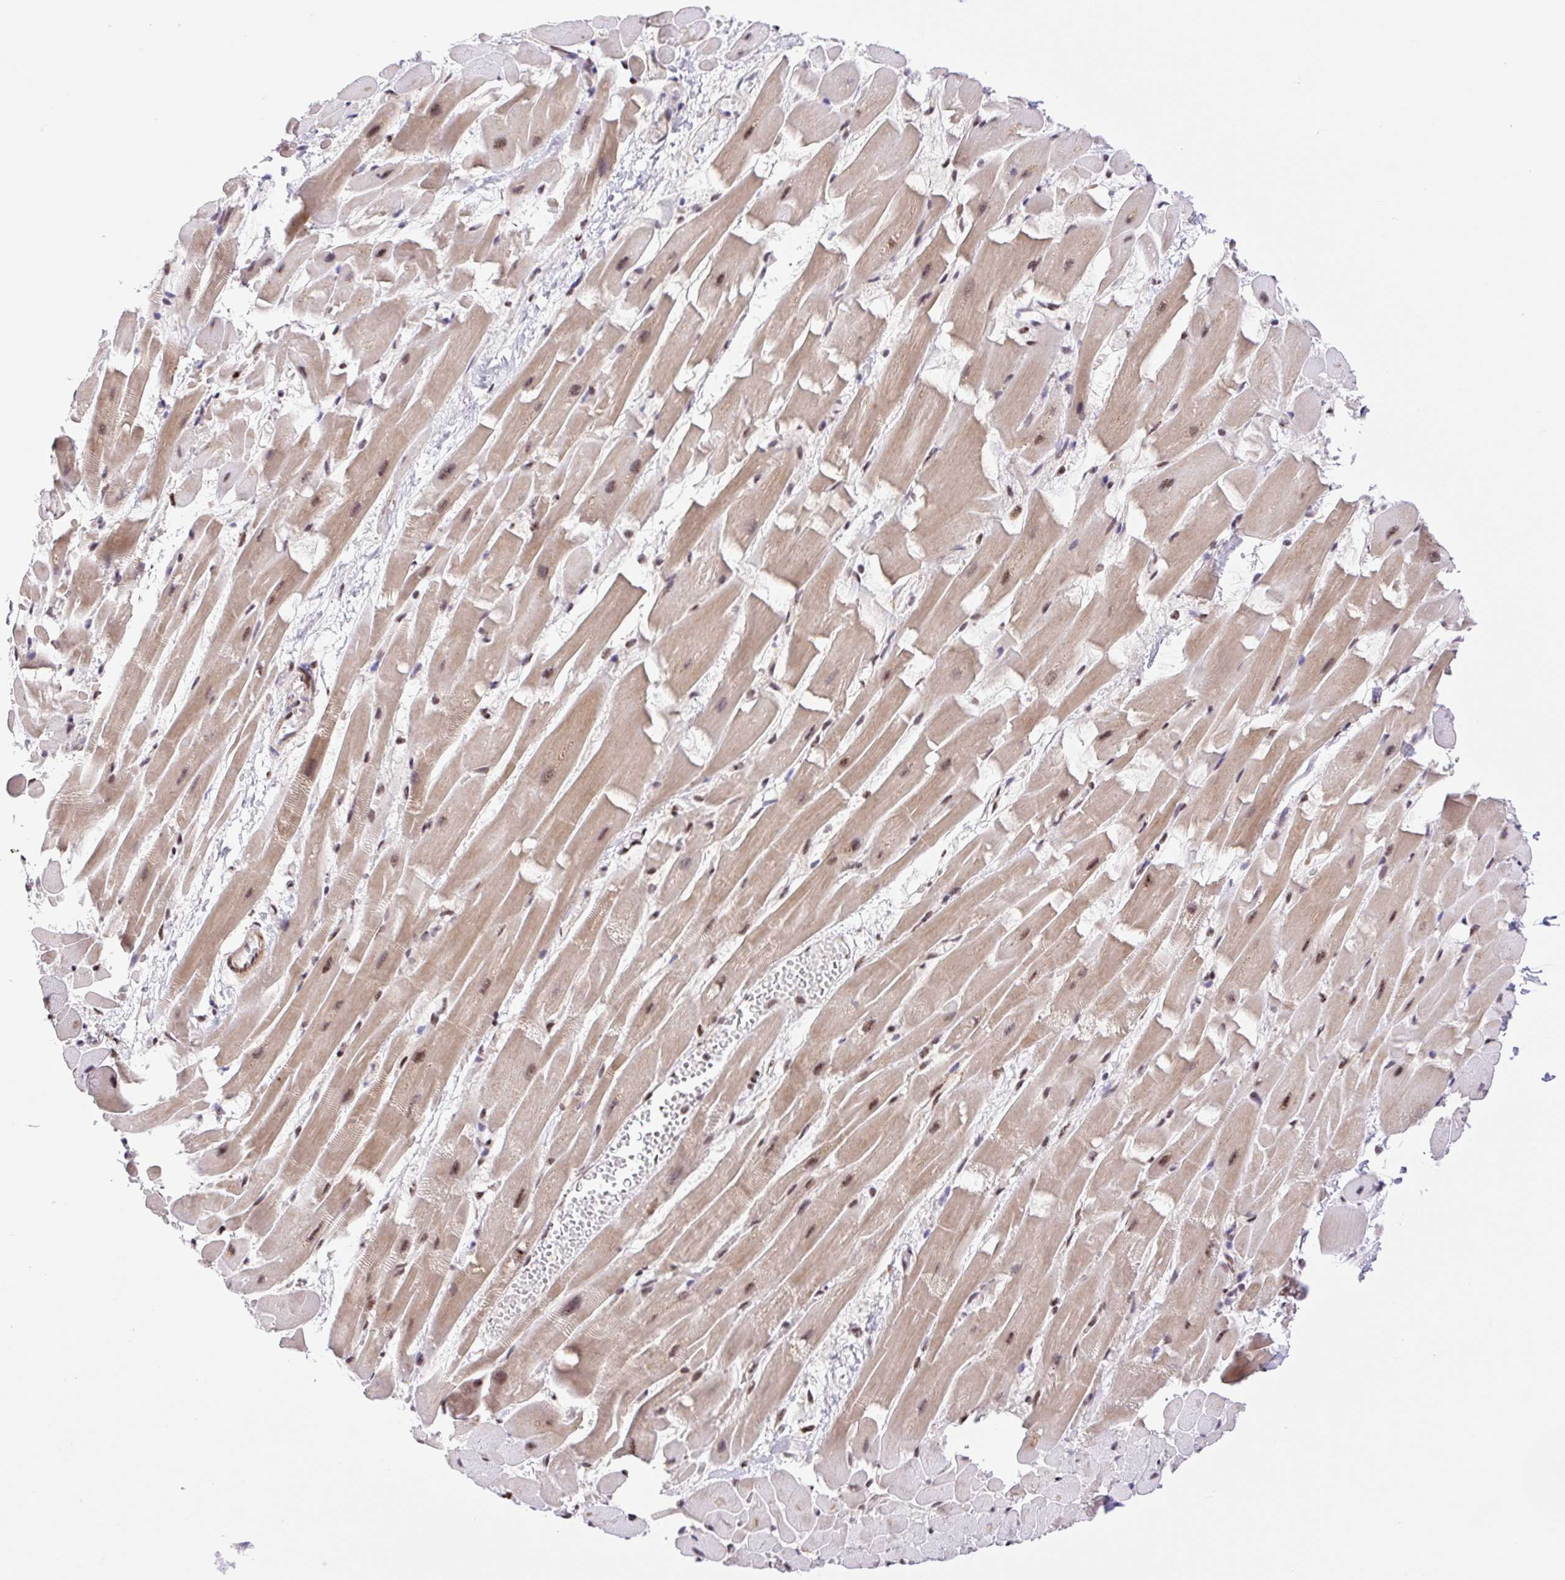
{"staining": {"intensity": "weak", "quantity": ">75%", "location": "cytoplasmic/membranous,nuclear"}, "tissue": "heart muscle", "cell_type": "Cardiomyocytes", "image_type": "normal", "snomed": [{"axis": "morphology", "description": "Normal tissue, NOS"}, {"axis": "topography", "description": "Heart"}], "caption": "Immunohistochemistry of benign heart muscle shows low levels of weak cytoplasmic/membranous,nuclear staining in about >75% of cardiomyocytes.", "gene": "ERG", "patient": {"sex": "male", "age": 37}}